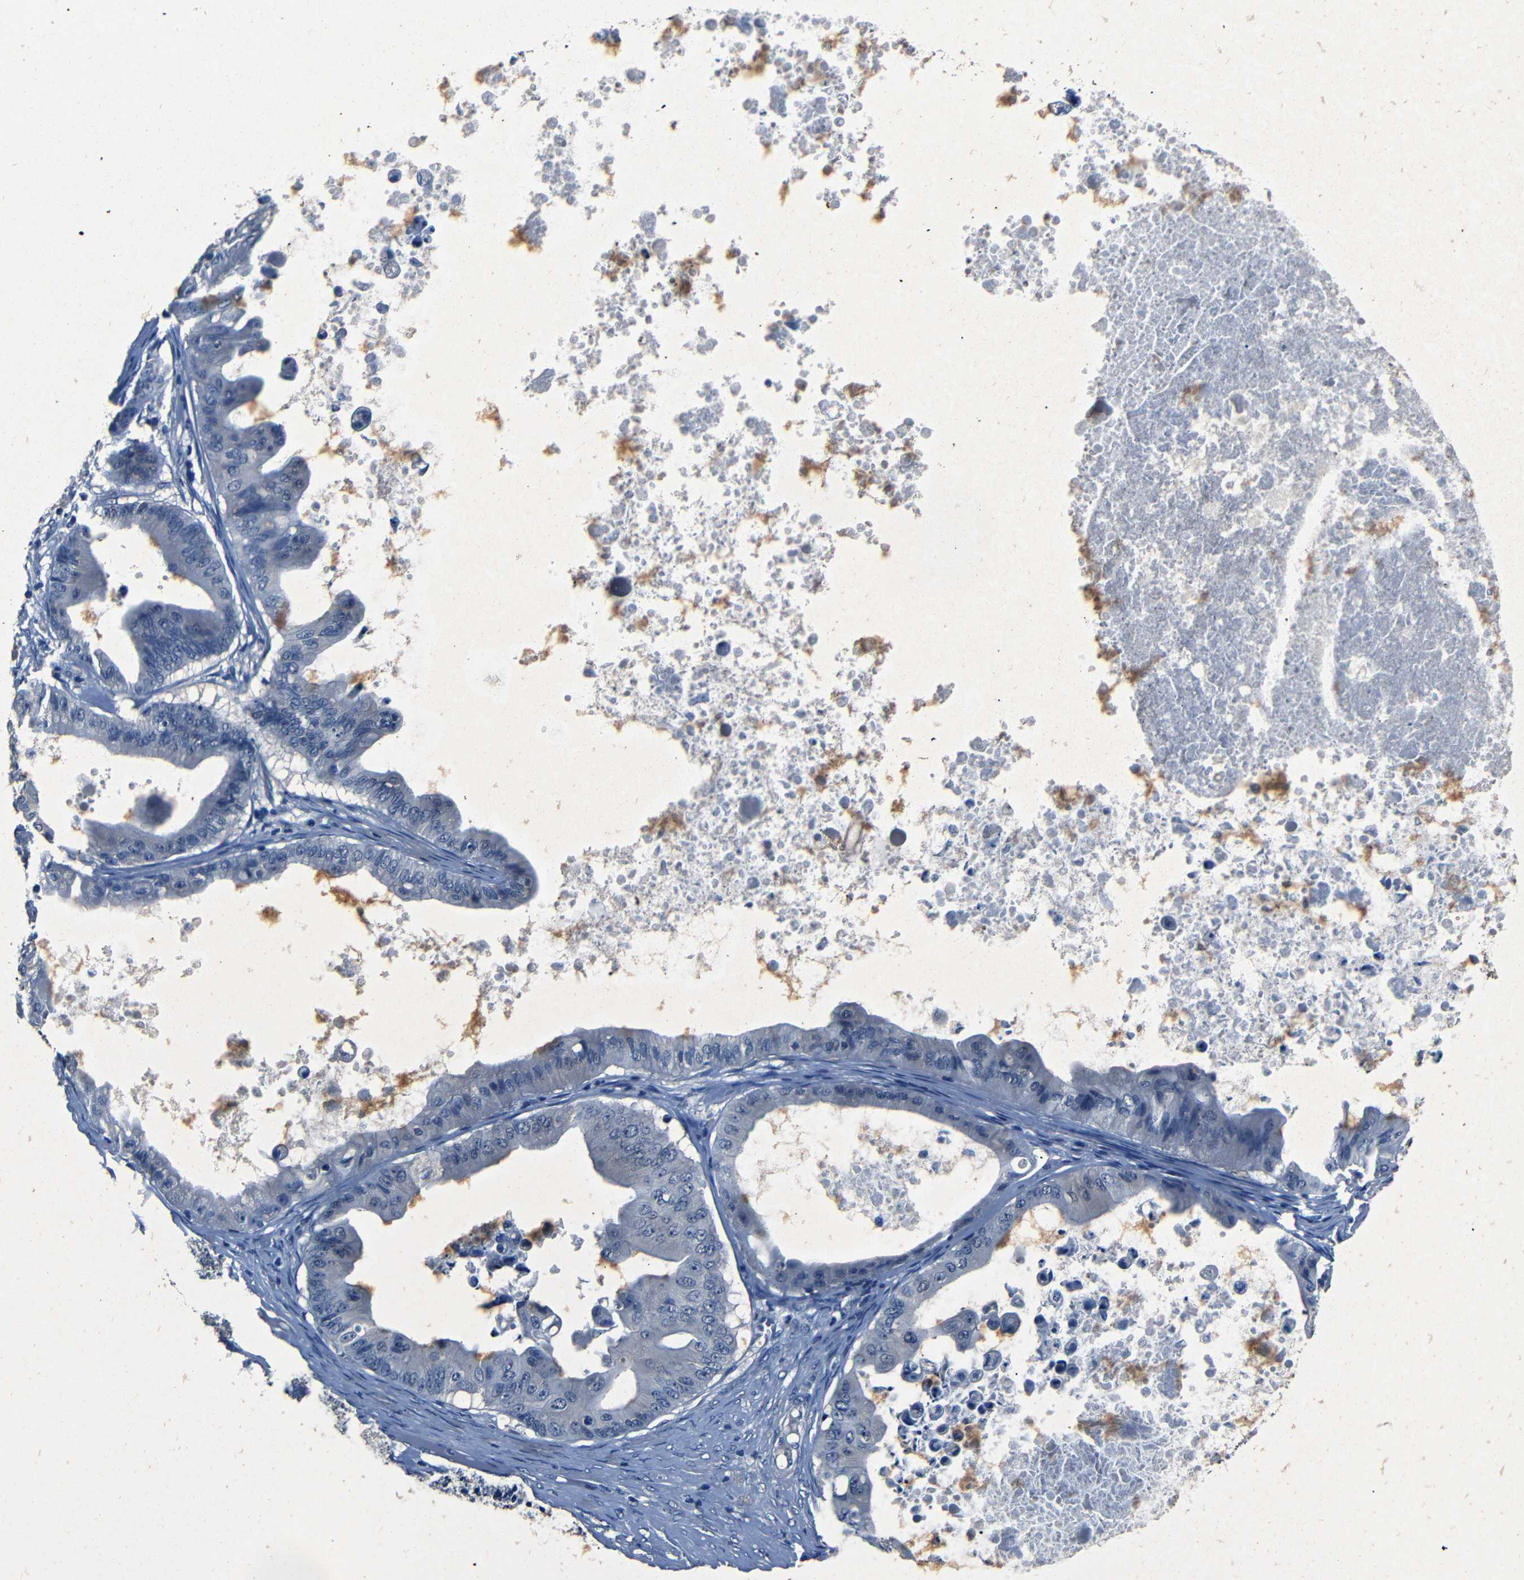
{"staining": {"intensity": "negative", "quantity": "none", "location": "none"}, "tissue": "ovarian cancer", "cell_type": "Tumor cells", "image_type": "cancer", "snomed": [{"axis": "morphology", "description": "Cystadenocarcinoma, mucinous, NOS"}, {"axis": "topography", "description": "Ovary"}], "caption": "Micrograph shows no significant protein positivity in tumor cells of ovarian mucinous cystadenocarcinoma.", "gene": "NCMAP", "patient": {"sex": "female", "age": 37}}